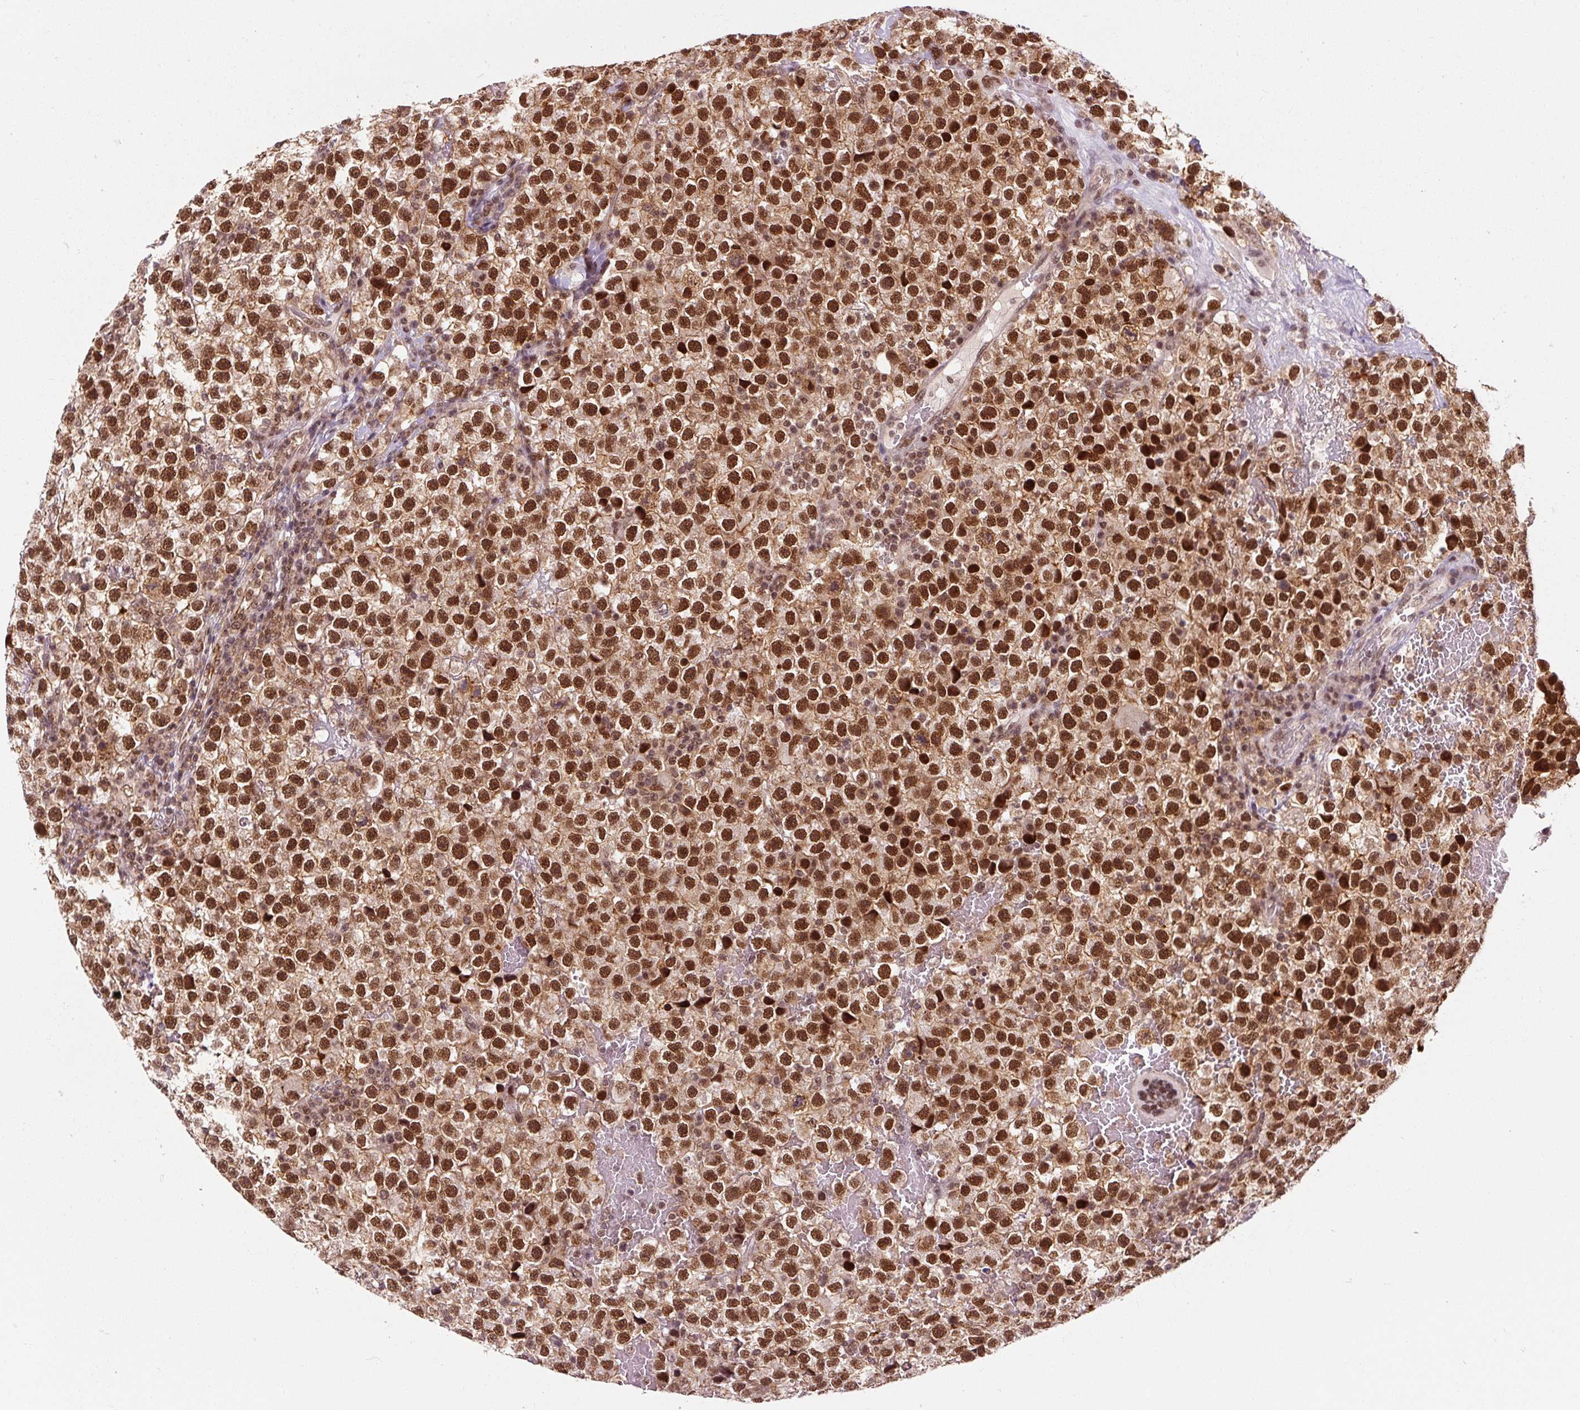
{"staining": {"intensity": "strong", "quantity": ">75%", "location": "cytoplasmic/membranous,nuclear"}, "tissue": "testis cancer", "cell_type": "Tumor cells", "image_type": "cancer", "snomed": [{"axis": "morphology", "description": "Seminoma, NOS"}, {"axis": "topography", "description": "Testis"}], "caption": "Testis cancer (seminoma) tissue shows strong cytoplasmic/membranous and nuclear expression in about >75% of tumor cells, visualized by immunohistochemistry.", "gene": "CSTF1", "patient": {"sex": "male", "age": 22}}